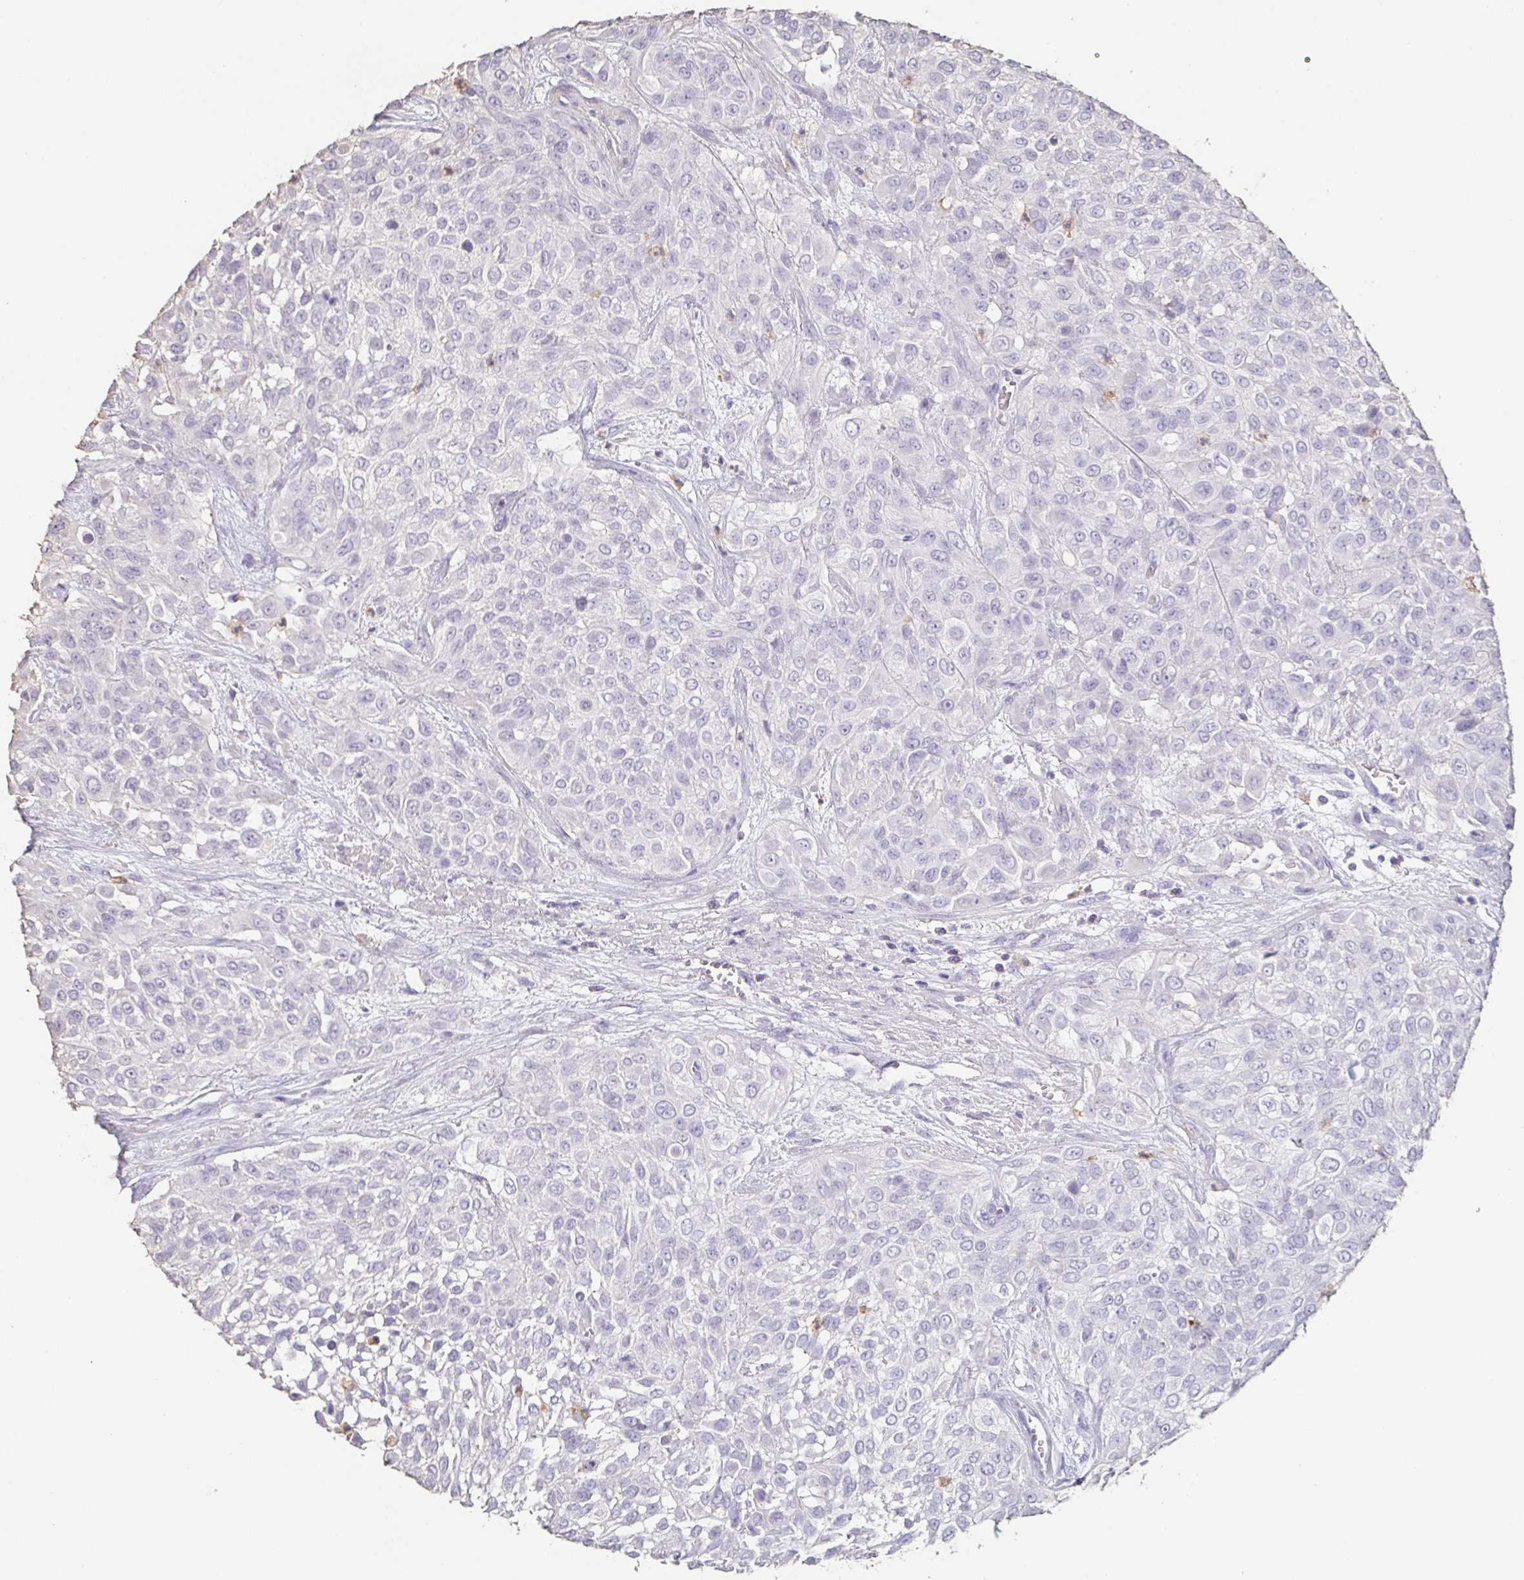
{"staining": {"intensity": "negative", "quantity": "none", "location": "none"}, "tissue": "urothelial cancer", "cell_type": "Tumor cells", "image_type": "cancer", "snomed": [{"axis": "morphology", "description": "Urothelial carcinoma, High grade"}, {"axis": "topography", "description": "Urinary bladder"}], "caption": "Tumor cells show no significant protein staining in high-grade urothelial carcinoma. The staining was performed using DAB (3,3'-diaminobenzidine) to visualize the protein expression in brown, while the nuclei were stained in blue with hematoxylin (Magnification: 20x).", "gene": "BPIFA2", "patient": {"sex": "male", "age": 57}}